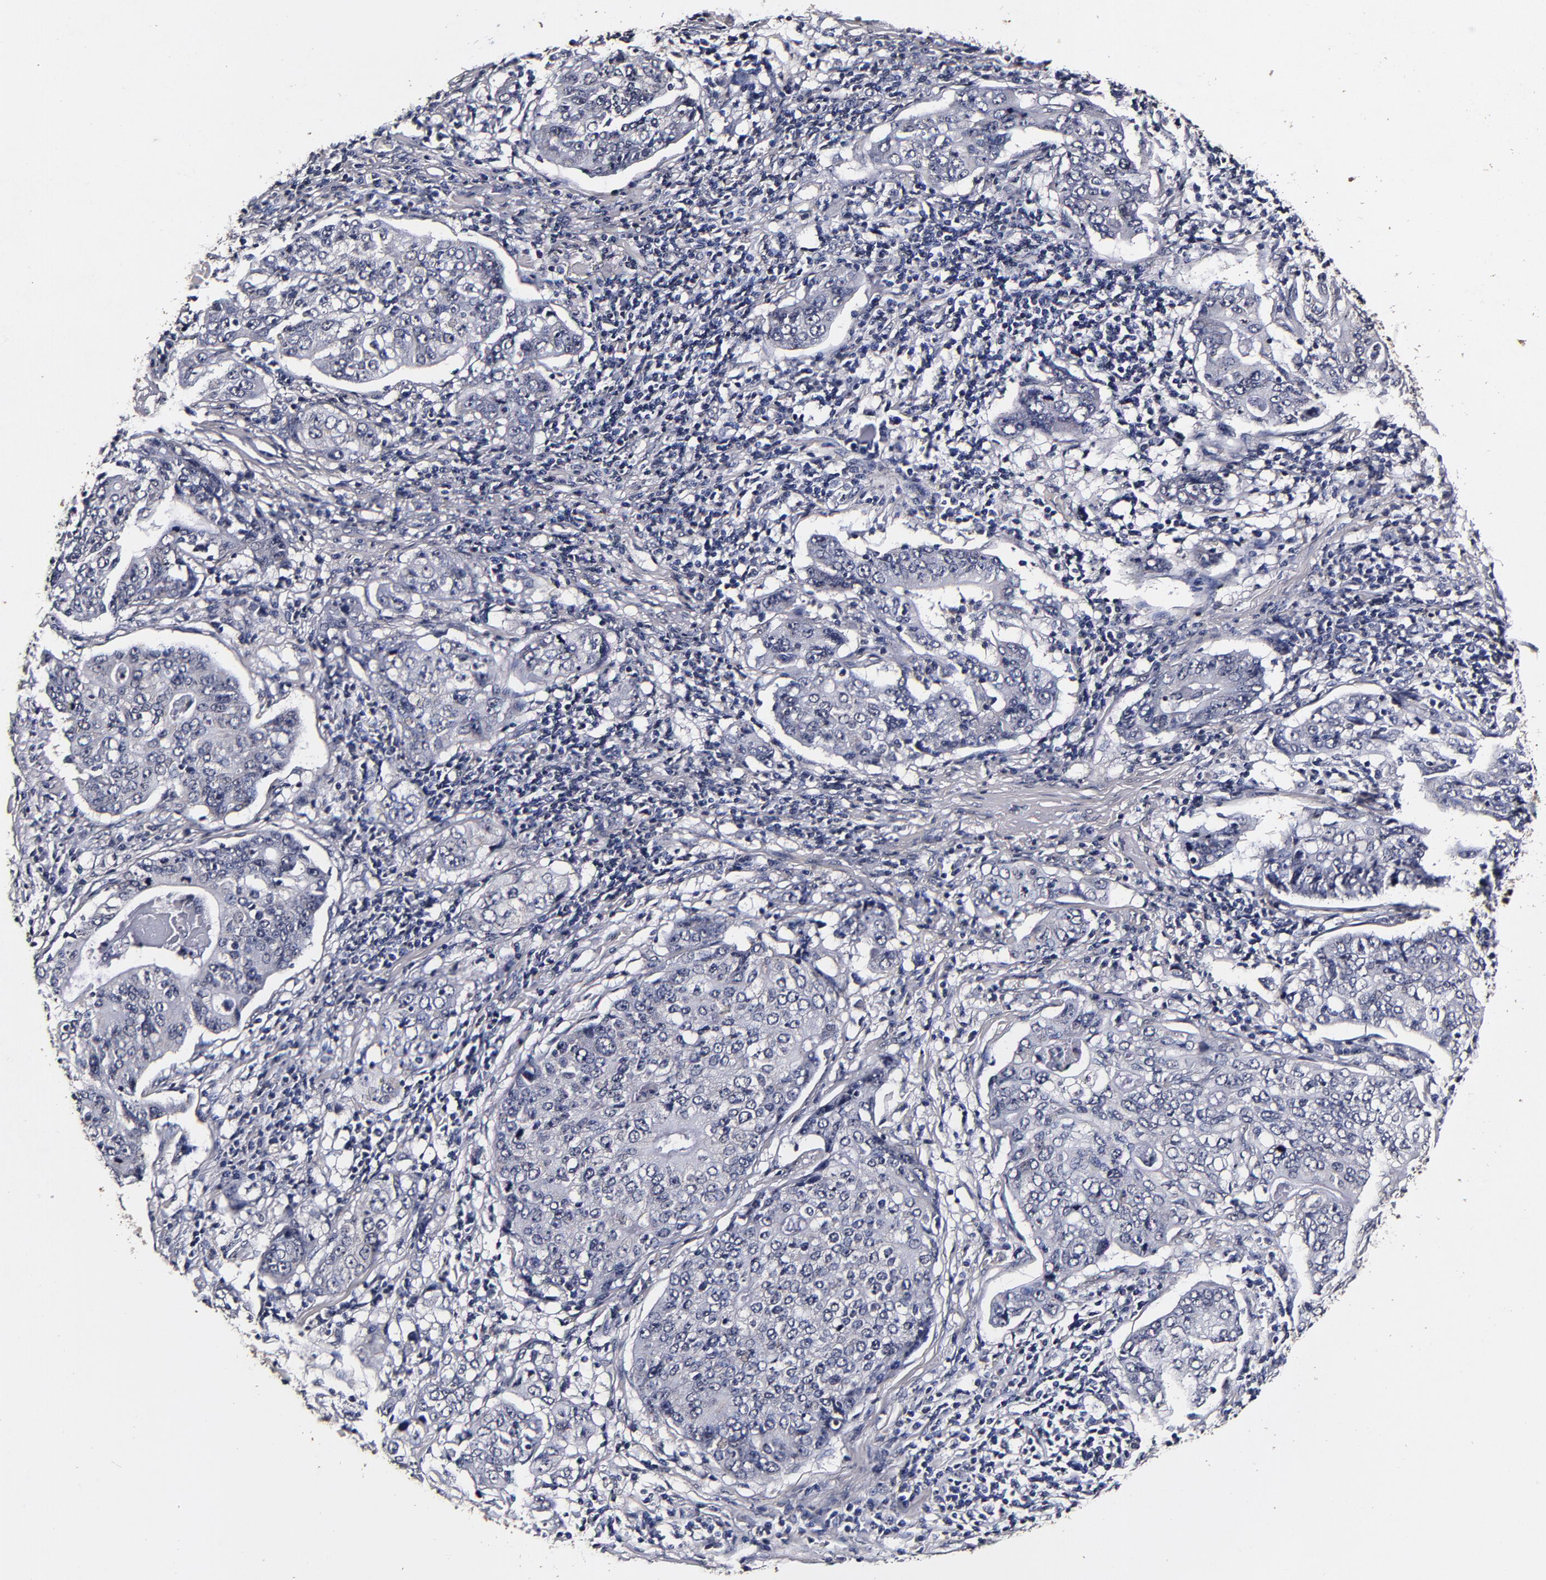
{"staining": {"intensity": "negative", "quantity": "none", "location": "none"}, "tissue": "stomach cancer", "cell_type": "Tumor cells", "image_type": "cancer", "snomed": [{"axis": "morphology", "description": "Adenocarcinoma, NOS"}, {"axis": "topography", "description": "Esophagus"}, {"axis": "topography", "description": "Stomach"}], "caption": "Immunohistochemistry micrograph of neoplastic tissue: human stomach adenocarcinoma stained with DAB displays no significant protein staining in tumor cells.", "gene": "MMP15", "patient": {"sex": "male", "age": 74}}